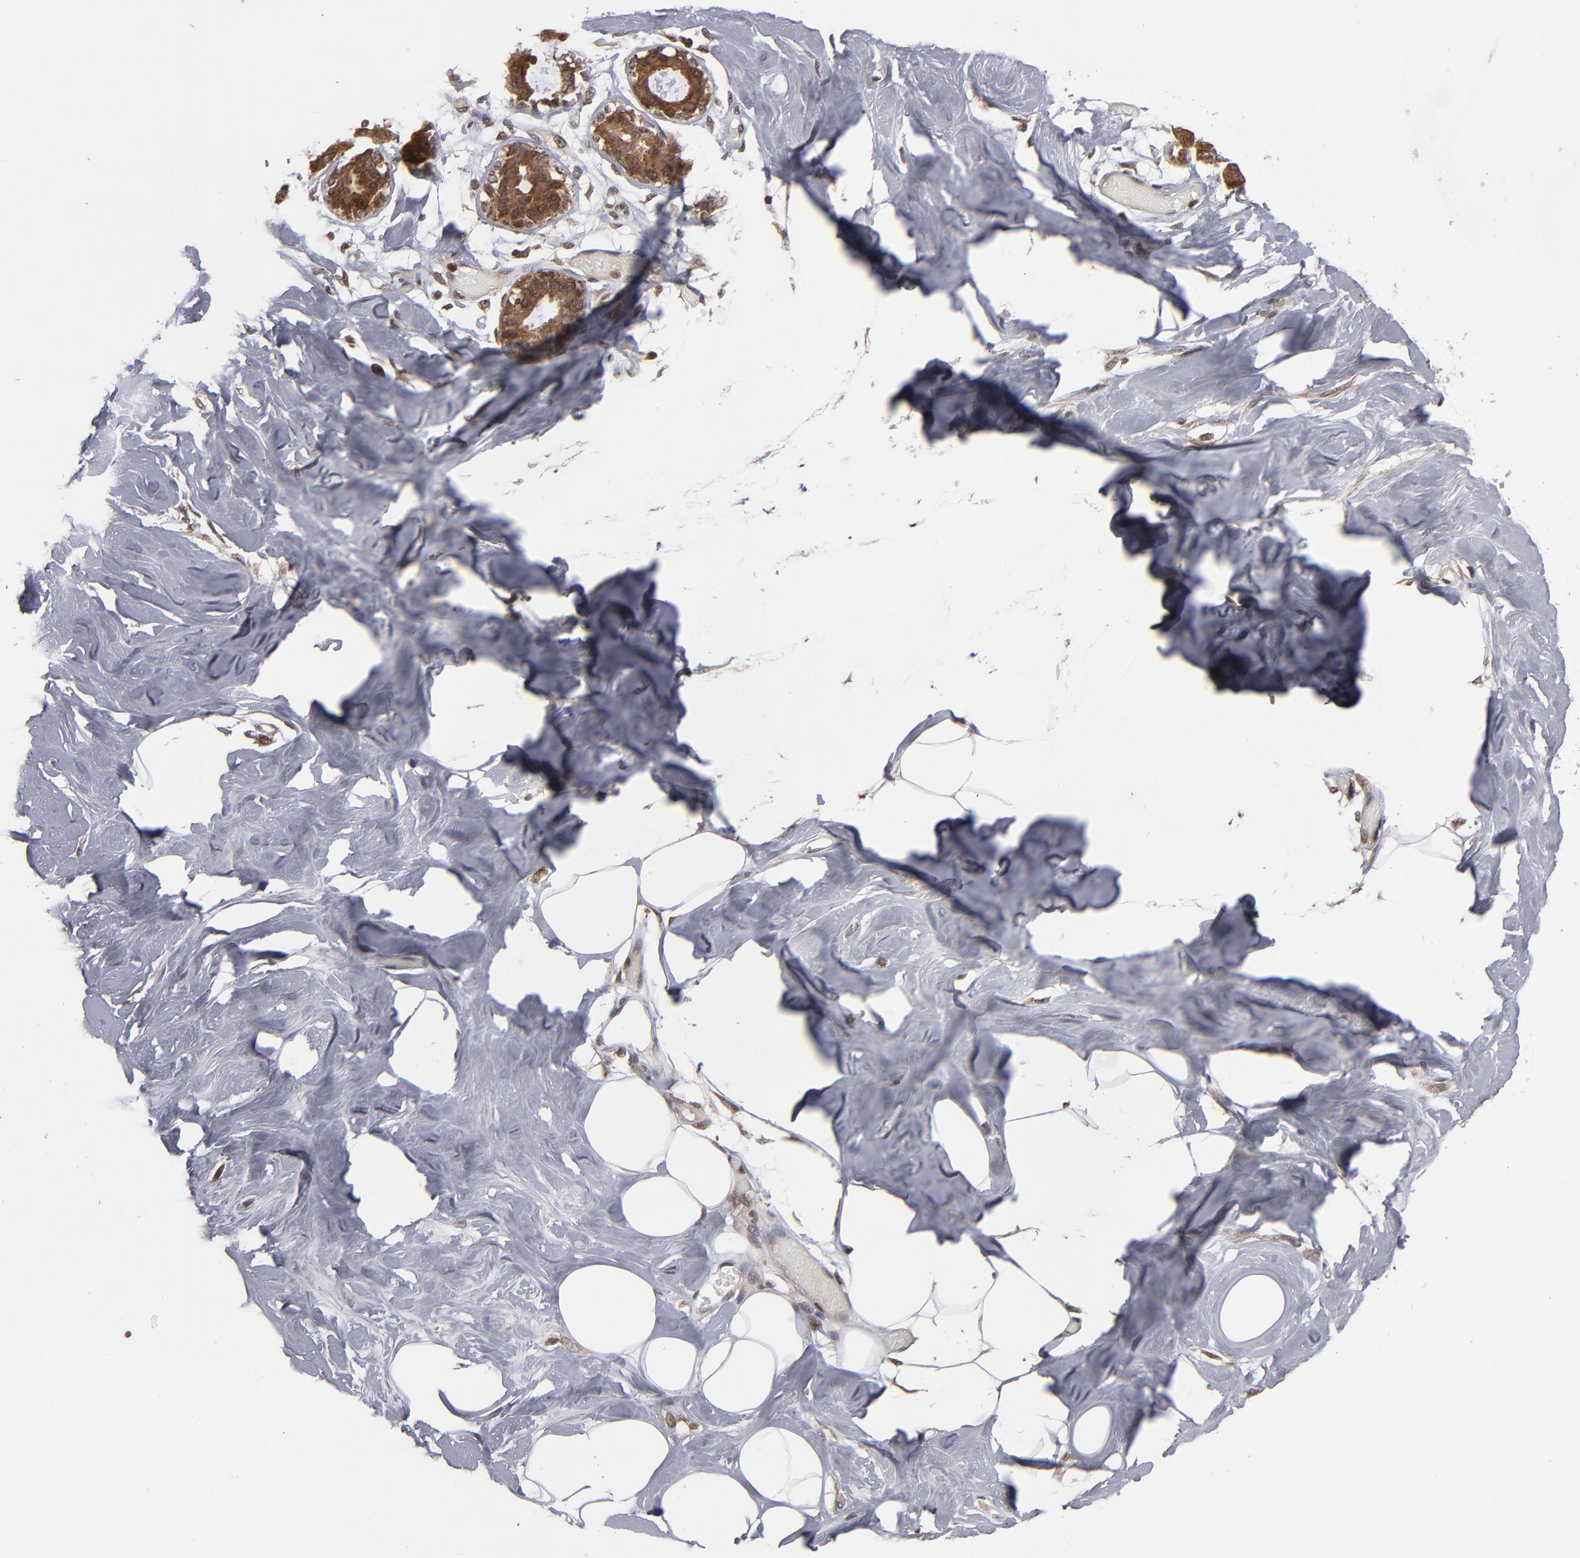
{"staining": {"intensity": "negative", "quantity": "none", "location": "none"}, "tissue": "breast", "cell_type": "Adipocytes", "image_type": "normal", "snomed": [{"axis": "morphology", "description": "Normal tissue, NOS"}, {"axis": "topography", "description": "Breast"}, {"axis": "topography", "description": "Soft tissue"}], "caption": "A high-resolution histopathology image shows immunohistochemistry staining of benign breast, which shows no significant staining in adipocytes. The staining was performed using DAB to visualize the protein expression in brown, while the nuclei were stained in blue with hematoxylin (Magnification: 20x).", "gene": "RGS6", "patient": {"sex": "female", "age": 25}}